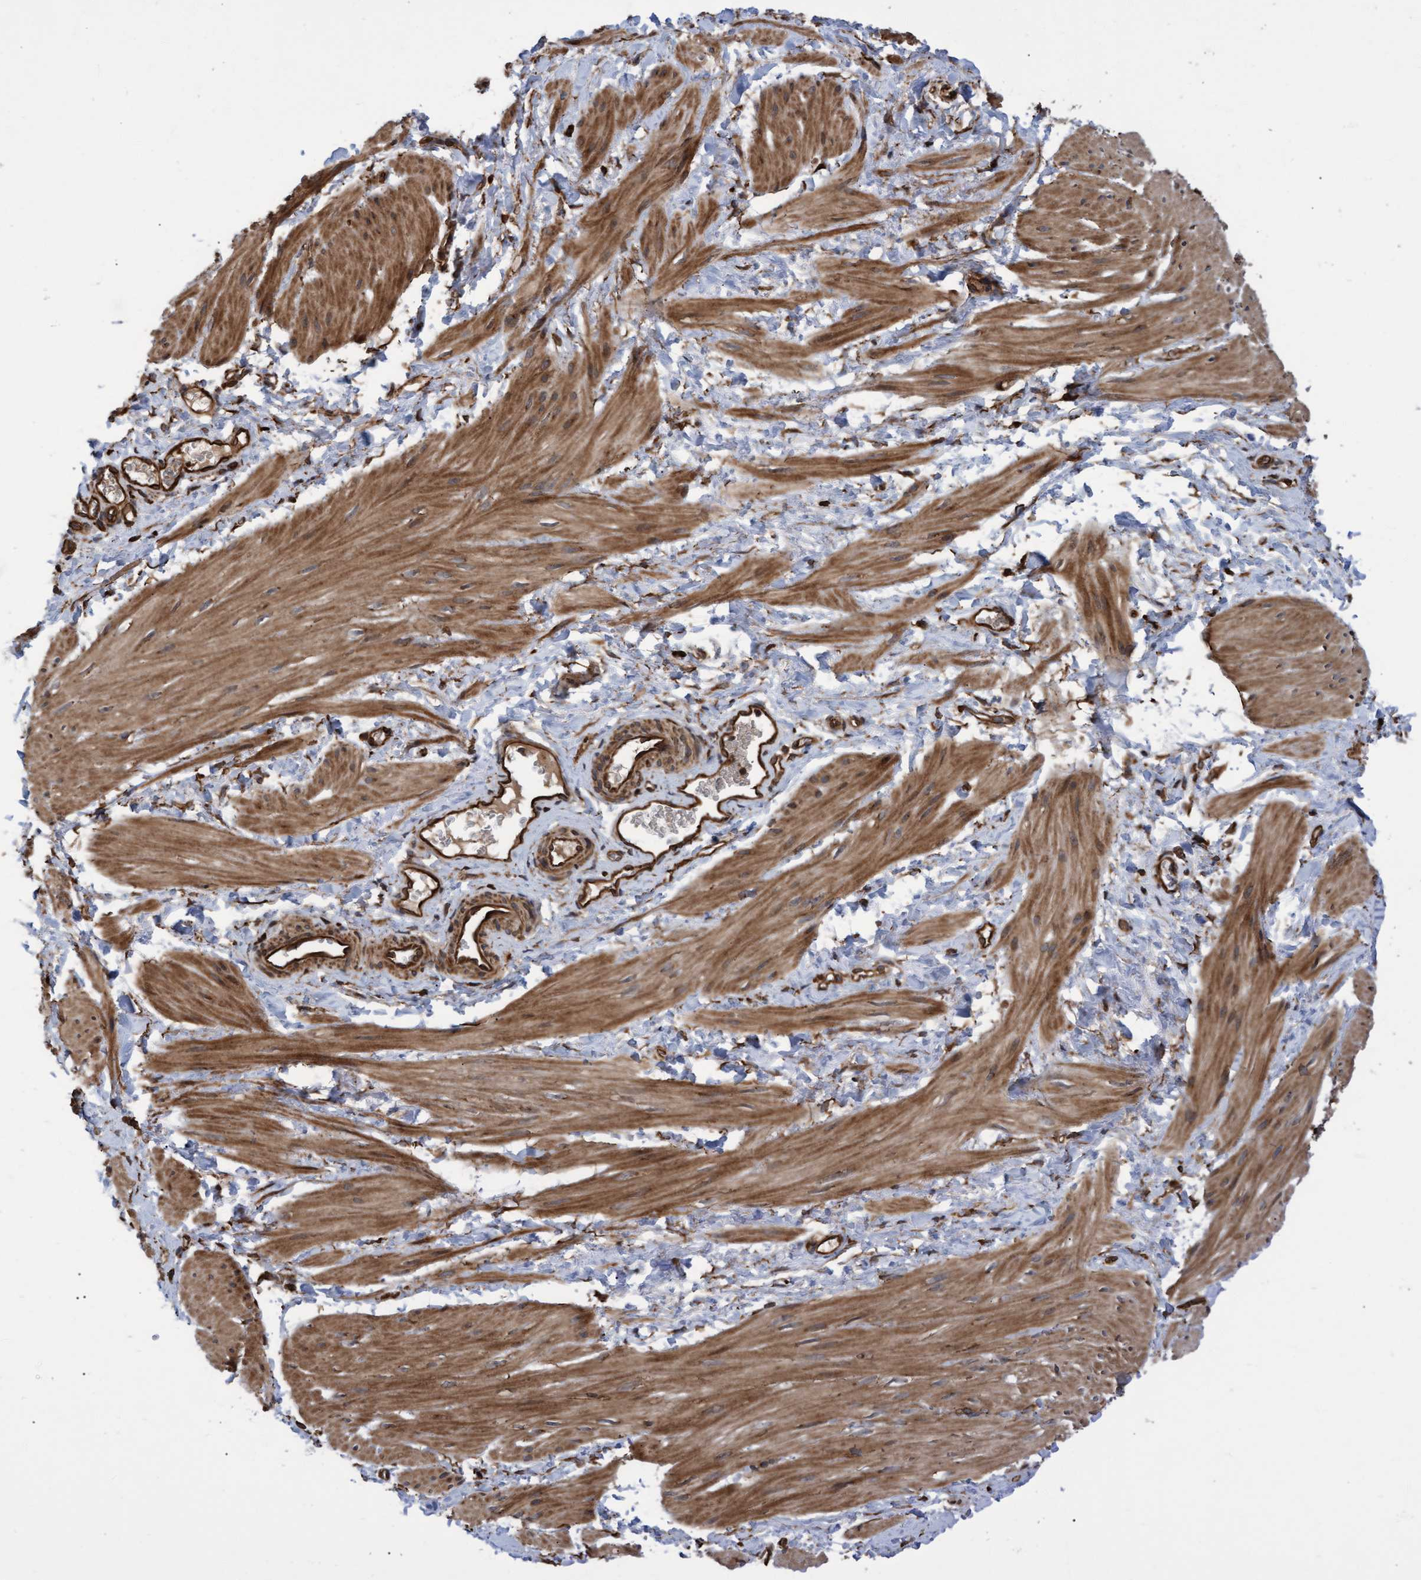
{"staining": {"intensity": "moderate", "quantity": ">75%", "location": "cytoplasmic/membranous"}, "tissue": "smooth muscle", "cell_type": "Smooth muscle cells", "image_type": "normal", "snomed": [{"axis": "morphology", "description": "Normal tissue, NOS"}, {"axis": "topography", "description": "Smooth muscle"}], "caption": "Brown immunohistochemical staining in unremarkable smooth muscle reveals moderate cytoplasmic/membranous expression in approximately >75% of smooth muscle cells.", "gene": "TNFRSF10B", "patient": {"sex": "male", "age": 16}}